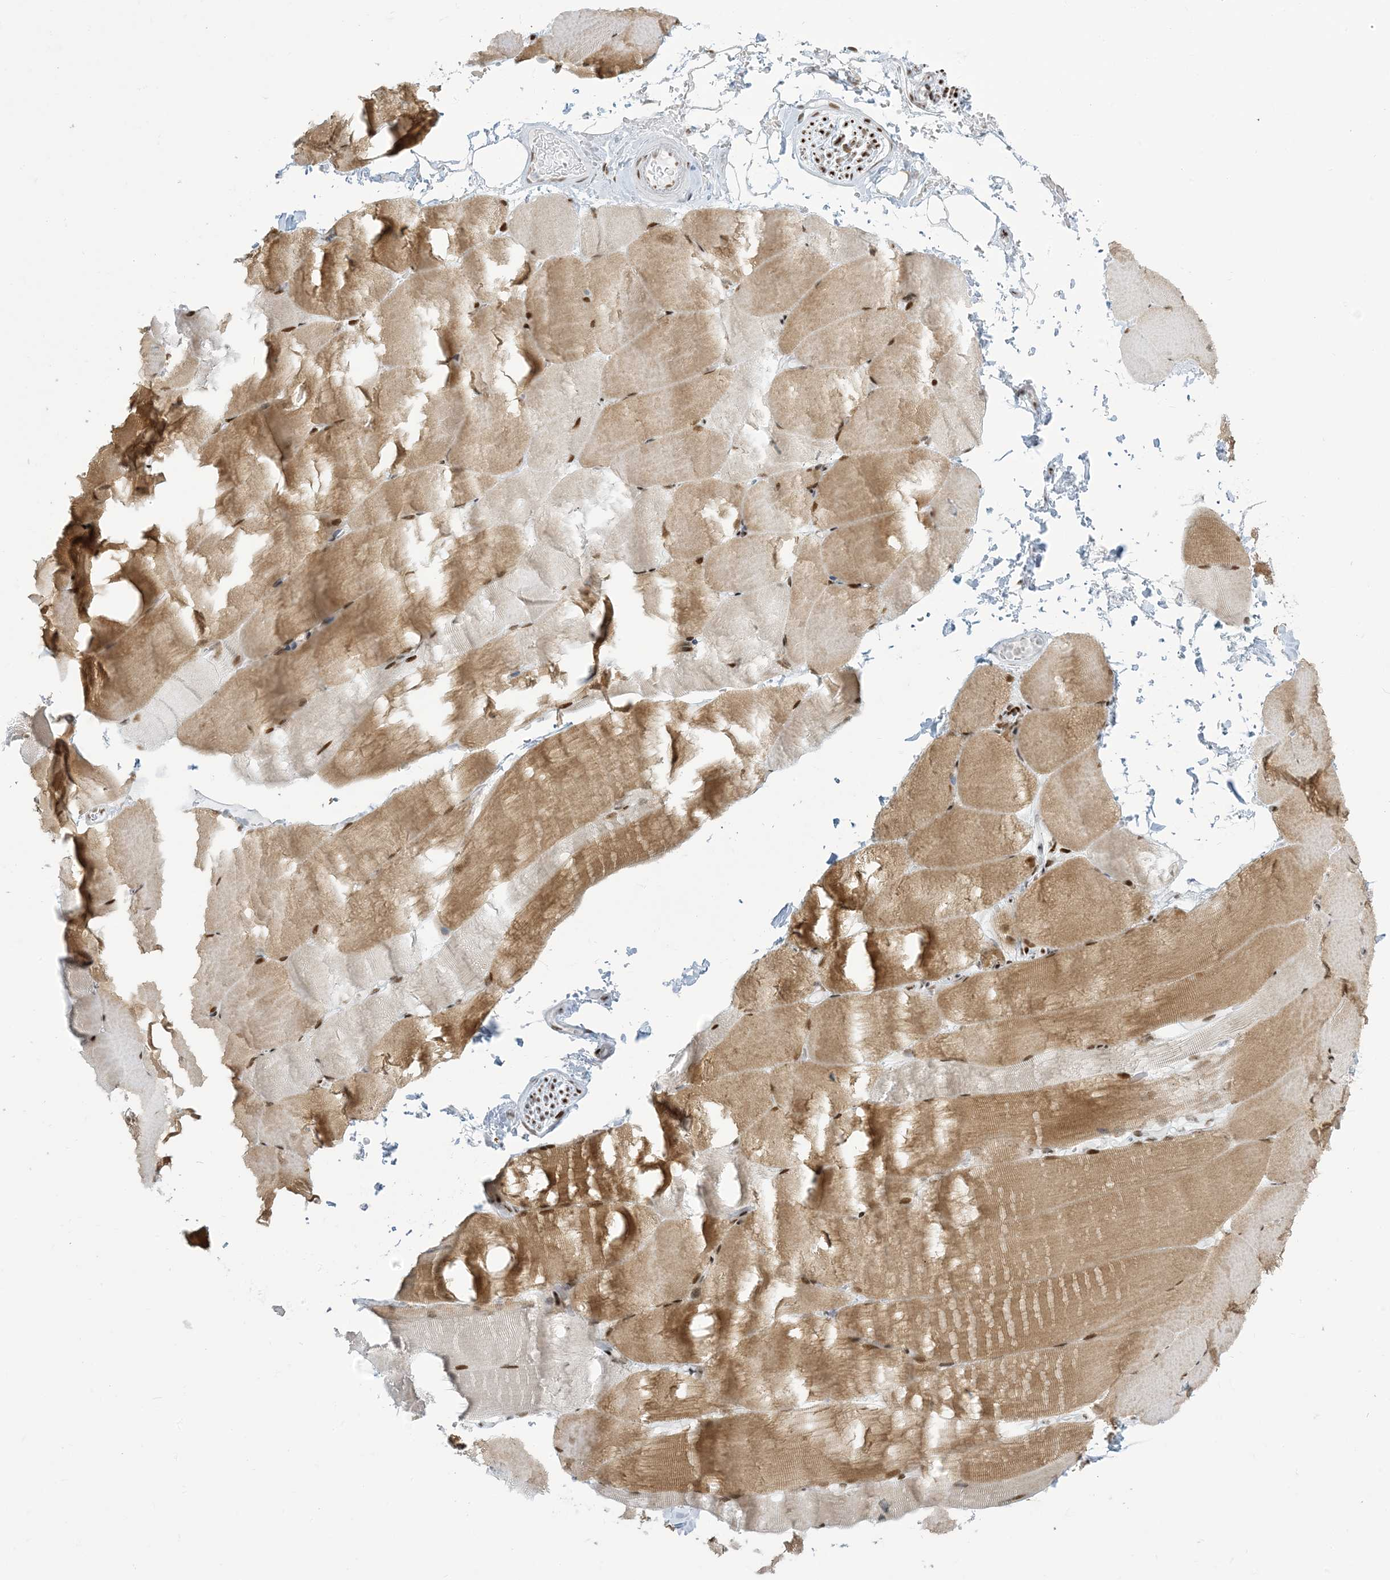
{"staining": {"intensity": "moderate", "quantity": "25%-75%", "location": "cytoplasmic/membranous,nuclear"}, "tissue": "skeletal muscle", "cell_type": "Myocytes", "image_type": "normal", "snomed": [{"axis": "morphology", "description": "Normal tissue, NOS"}, {"axis": "topography", "description": "Skeletal muscle"}, {"axis": "topography", "description": "Parathyroid gland"}], "caption": "Myocytes reveal medium levels of moderate cytoplasmic/membranous,nuclear staining in about 25%-75% of cells in normal human skeletal muscle.", "gene": "STAG1", "patient": {"sex": "female", "age": 37}}